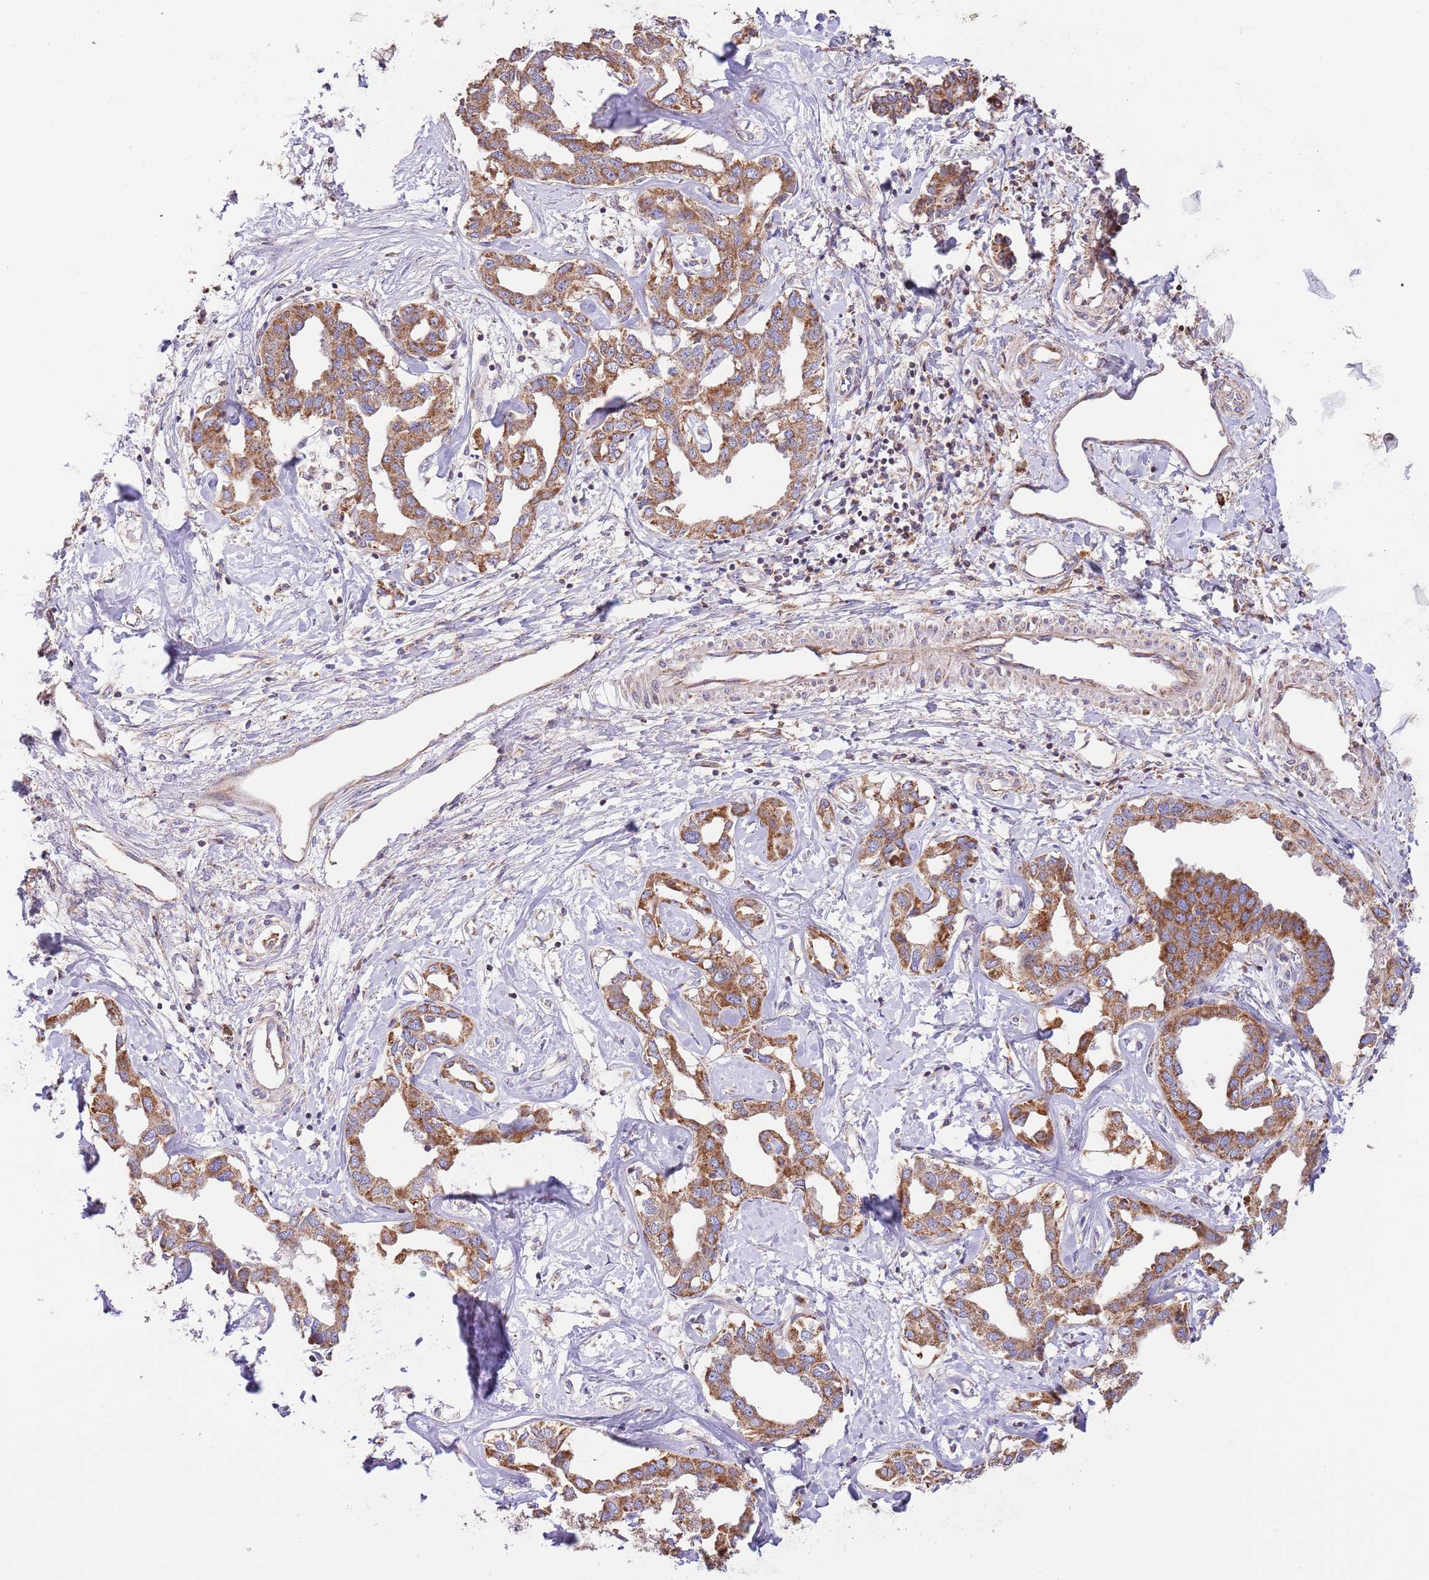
{"staining": {"intensity": "strong", "quantity": ">75%", "location": "cytoplasmic/membranous"}, "tissue": "liver cancer", "cell_type": "Tumor cells", "image_type": "cancer", "snomed": [{"axis": "morphology", "description": "Cholangiocarcinoma"}, {"axis": "topography", "description": "Liver"}], "caption": "Liver cholangiocarcinoma tissue exhibits strong cytoplasmic/membranous expression in approximately >75% of tumor cells, visualized by immunohistochemistry.", "gene": "DNAJA3", "patient": {"sex": "male", "age": 59}}